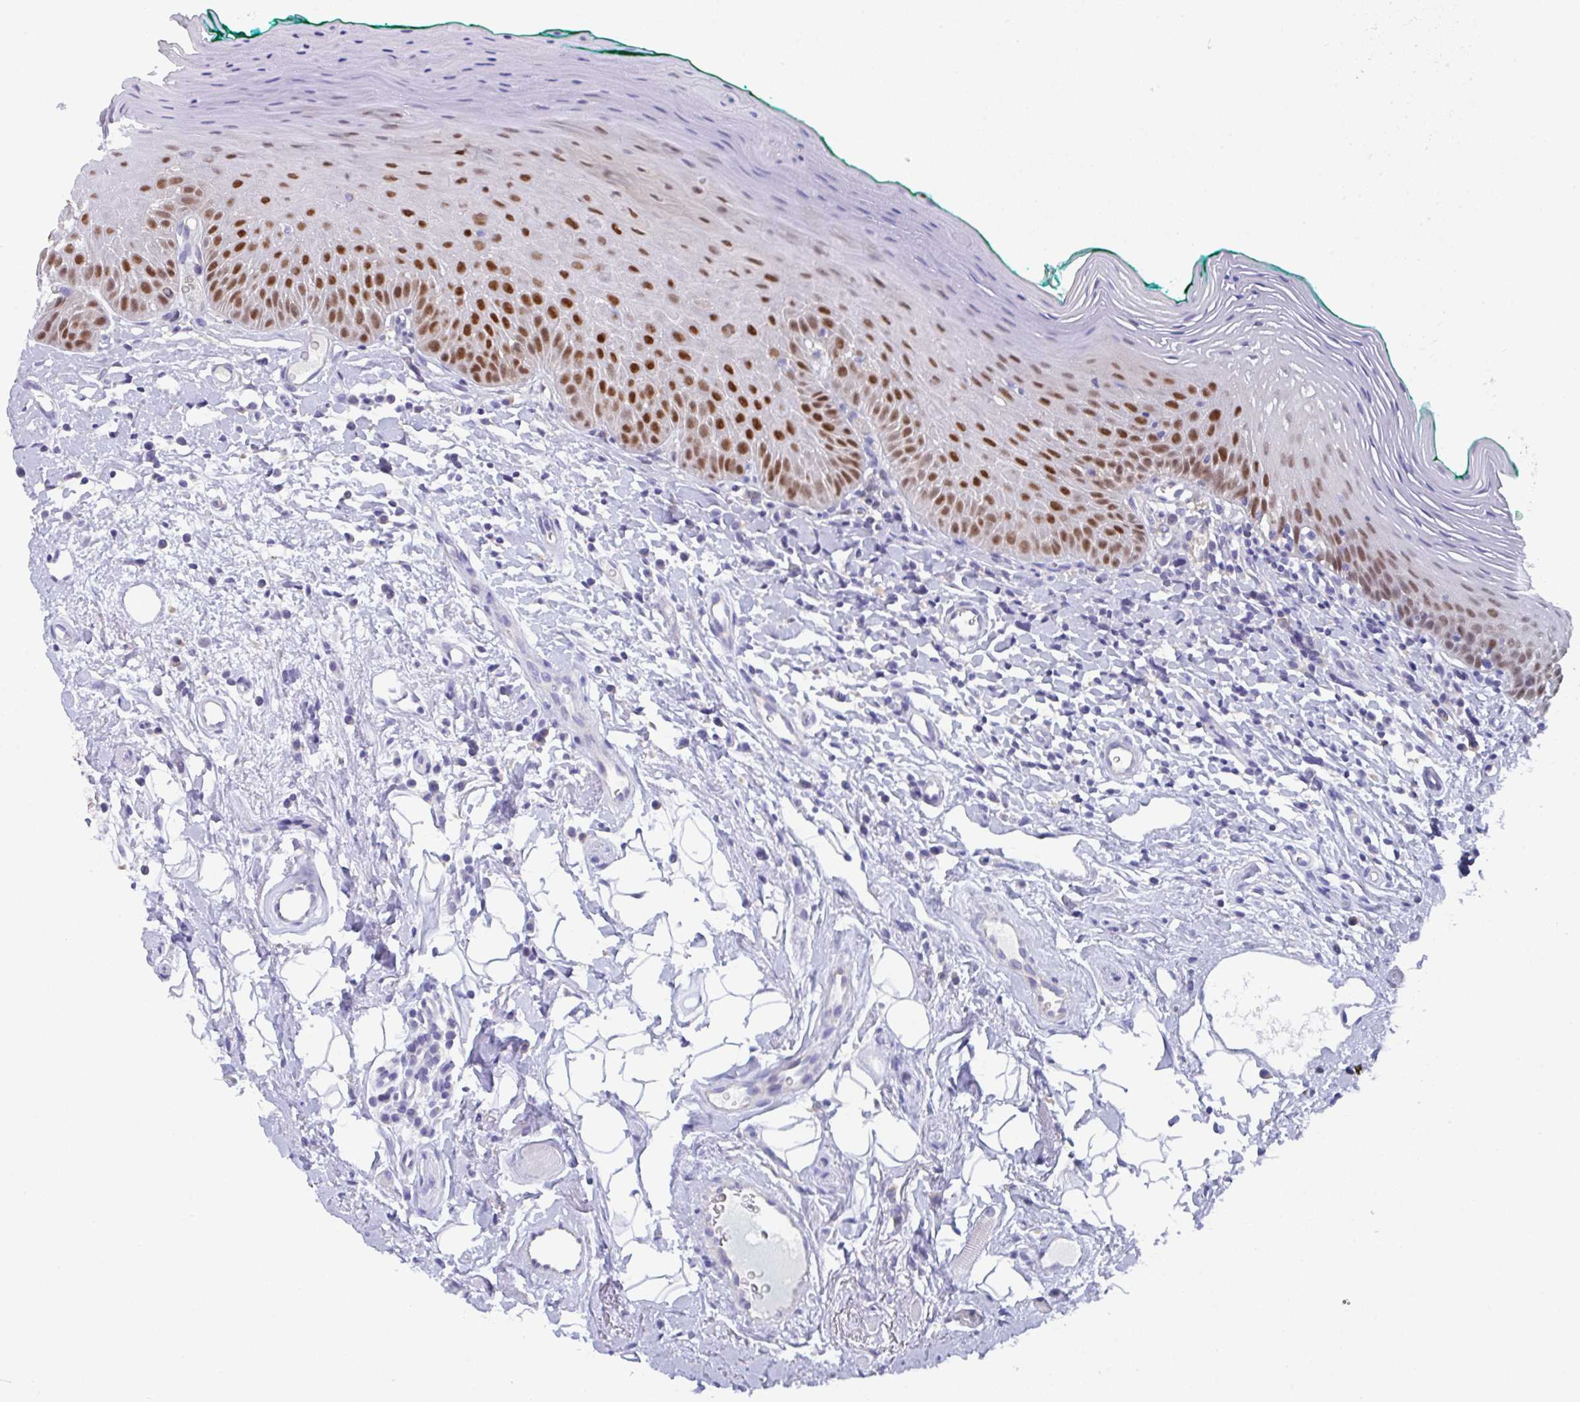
{"staining": {"intensity": "moderate", "quantity": ">75%", "location": "nuclear"}, "tissue": "oral mucosa", "cell_type": "Squamous epithelial cells", "image_type": "normal", "snomed": [{"axis": "morphology", "description": "Normal tissue, NOS"}, {"axis": "topography", "description": "Oral tissue"}, {"axis": "topography", "description": "Tounge, NOS"}], "caption": "Moderate nuclear protein expression is seen in approximately >75% of squamous epithelial cells in oral mucosa.", "gene": "TFAP2C", "patient": {"sex": "male", "age": 83}}